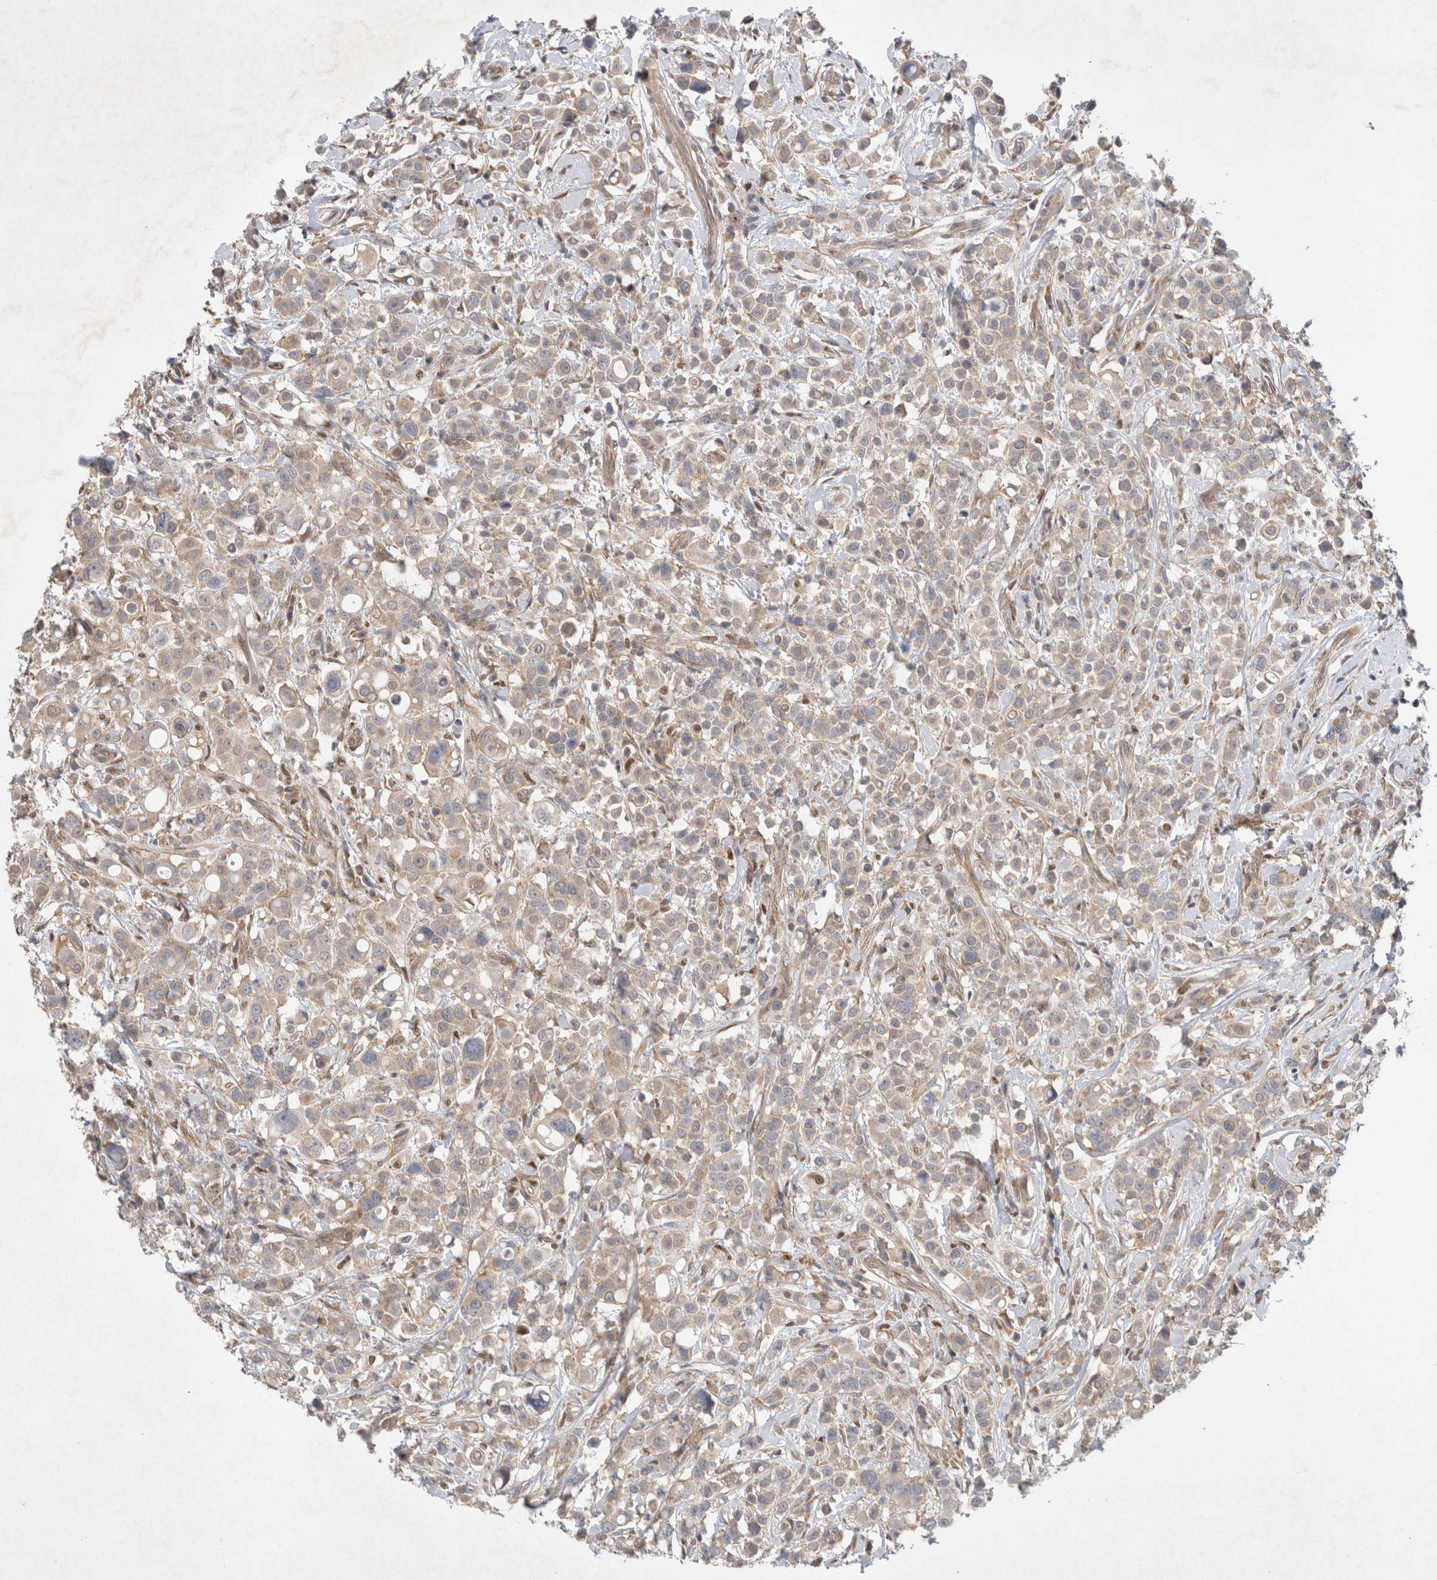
{"staining": {"intensity": "weak", "quantity": ">75%", "location": "cytoplasmic/membranous"}, "tissue": "breast cancer", "cell_type": "Tumor cells", "image_type": "cancer", "snomed": [{"axis": "morphology", "description": "Duct carcinoma"}, {"axis": "topography", "description": "Breast"}], "caption": "Human breast intraductal carcinoma stained for a protein (brown) demonstrates weak cytoplasmic/membranous positive expression in about >75% of tumor cells.", "gene": "EIF3E", "patient": {"sex": "female", "age": 27}}